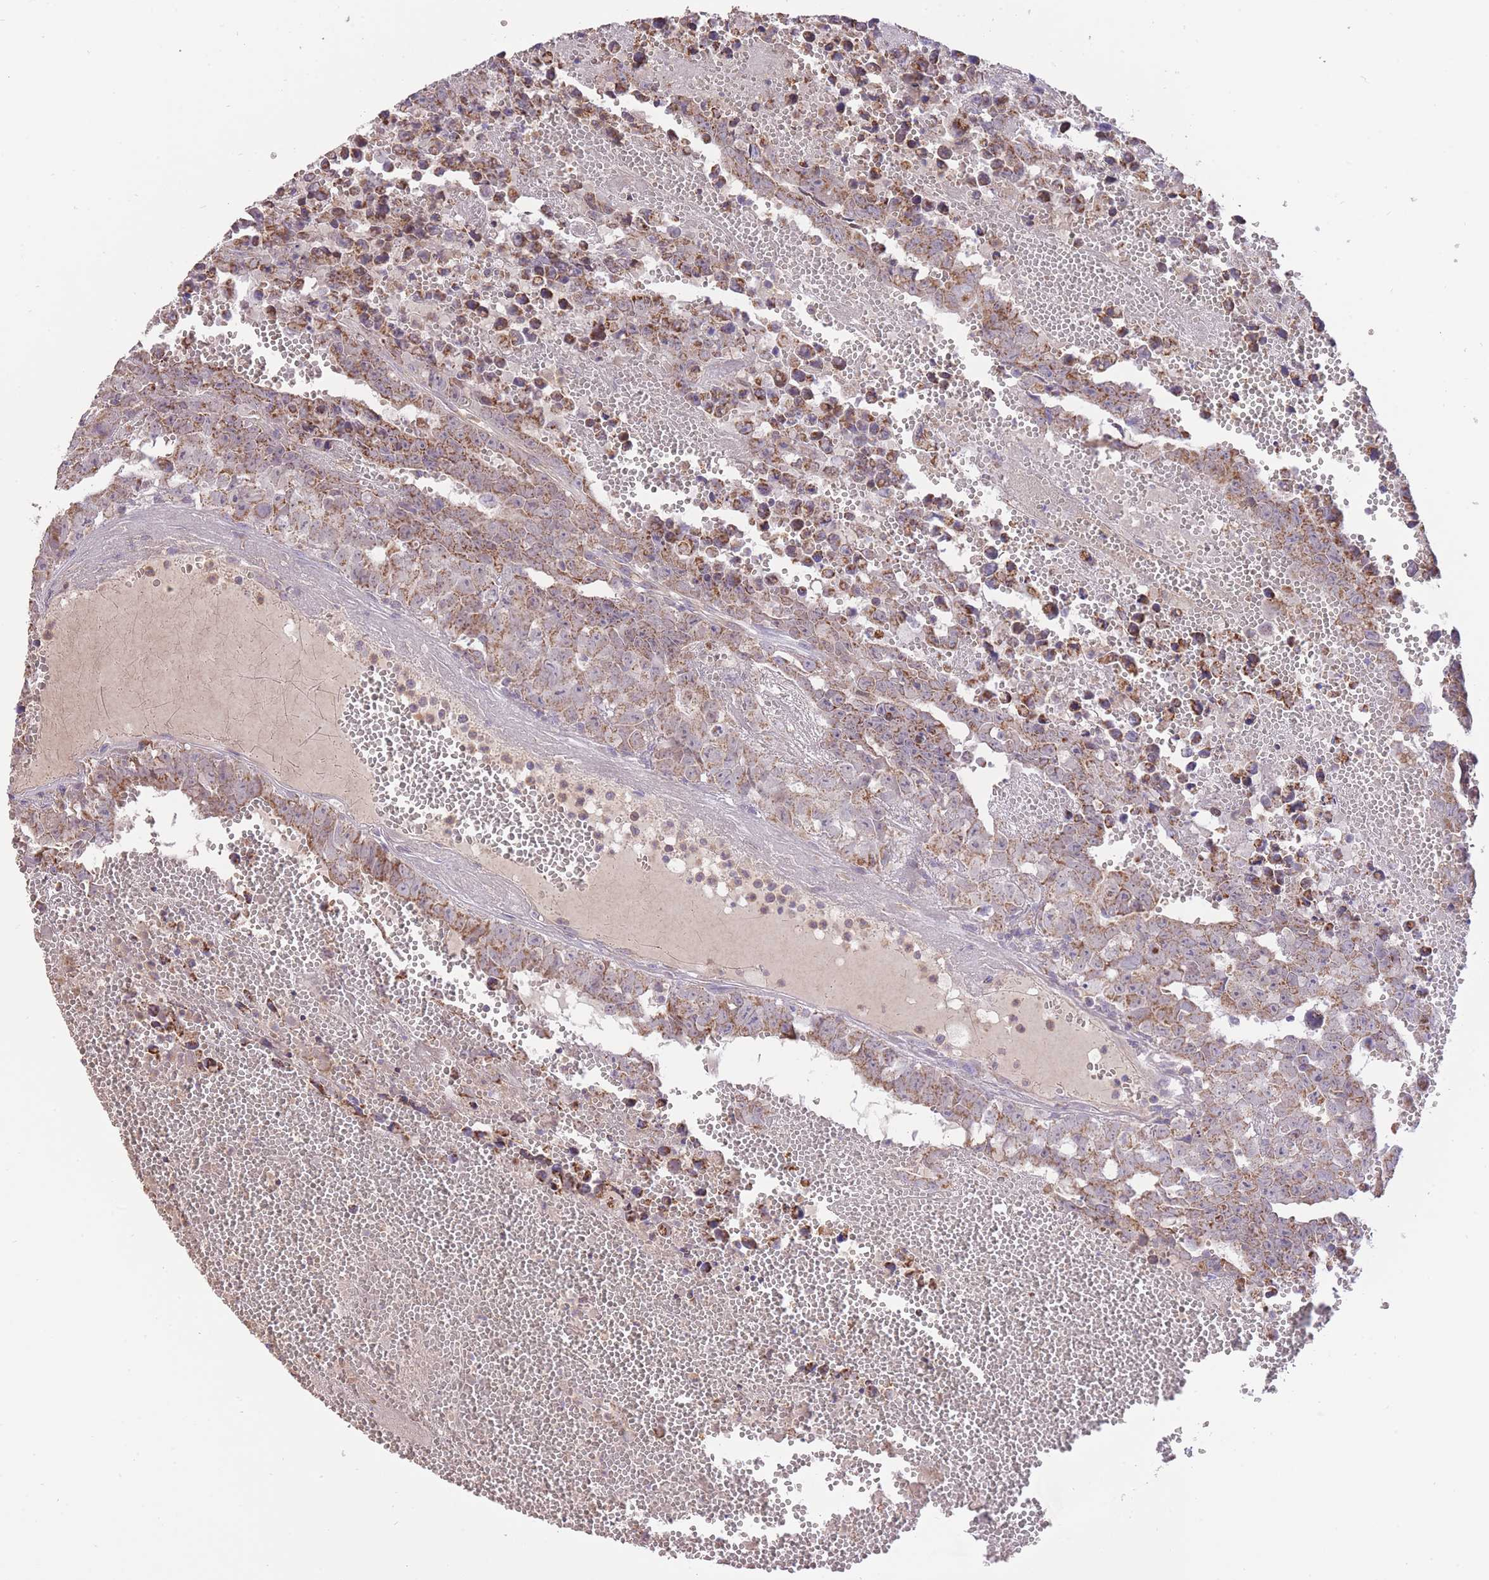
{"staining": {"intensity": "moderate", "quantity": "25%-75%", "location": "cytoplasmic/membranous"}, "tissue": "testis cancer", "cell_type": "Tumor cells", "image_type": "cancer", "snomed": [{"axis": "morphology", "description": "Carcinoma, Embryonal, NOS"}, {"axis": "topography", "description": "Testis"}], "caption": "IHC (DAB (3,3'-diaminobenzidine)) staining of testis embryonal carcinoma reveals moderate cytoplasmic/membranous protein staining in approximately 25%-75% of tumor cells.", "gene": "PREP", "patient": {"sex": "male", "age": 25}}